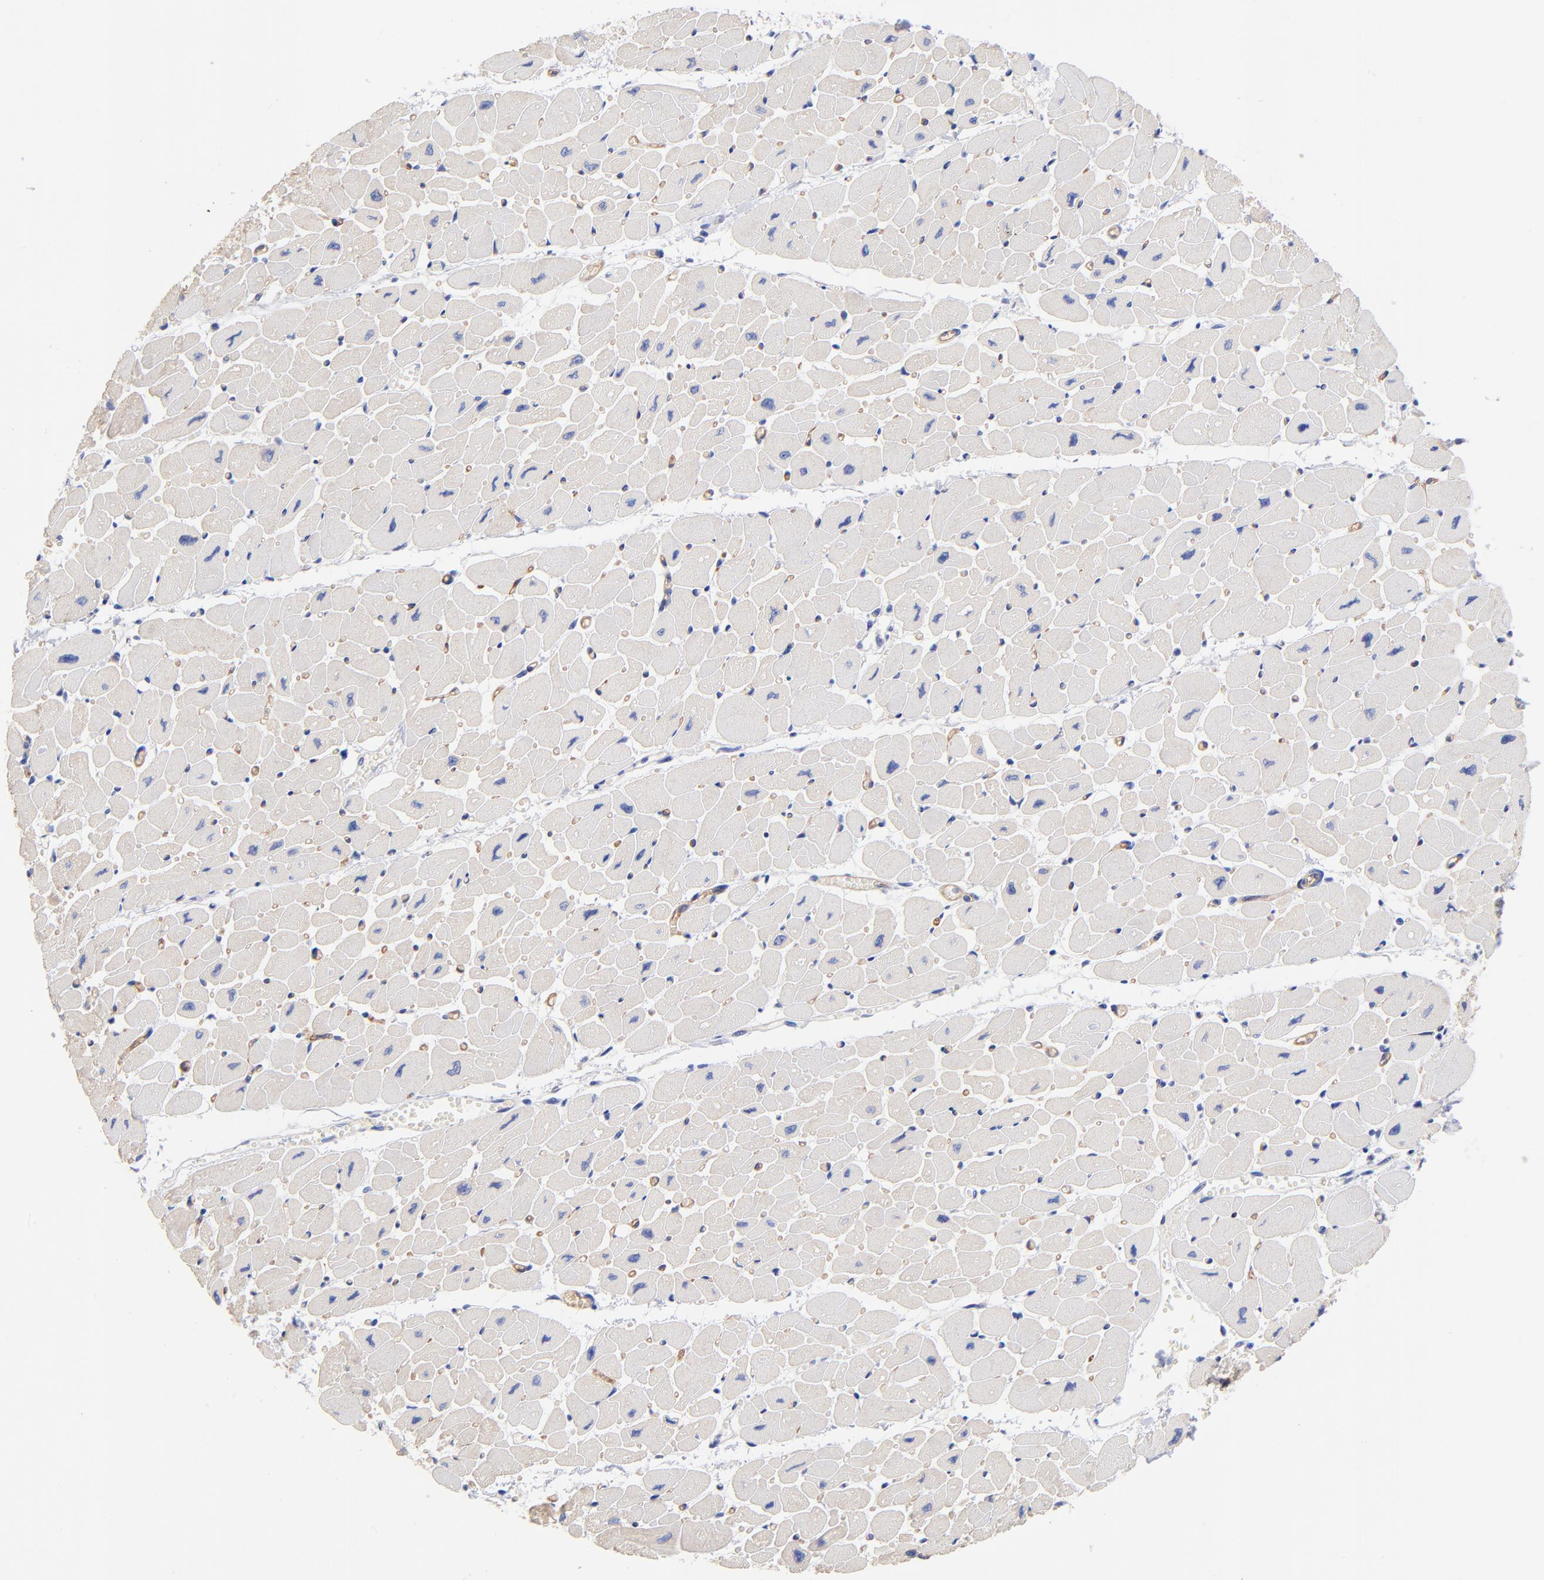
{"staining": {"intensity": "negative", "quantity": "none", "location": "none"}, "tissue": "heart muscle", "cell_type": "Cardiomyocytes", "image_type": "normal", "snomed": [{"axis": "morphology", "description": "Normal tissue, NOS"}, {"axis": "topography", "description": "Heart"}], "caption": "The photomicrograph demonstrates no staining of cardiomyocytes in benign heart muscle. (DAB (3,3'-diaminobenzidine) immunohistochemistry visualized using brightfield microscopy, high magnification).", "gene": "SLC44A2", "patient": {"sex": "female", "age": 54}}